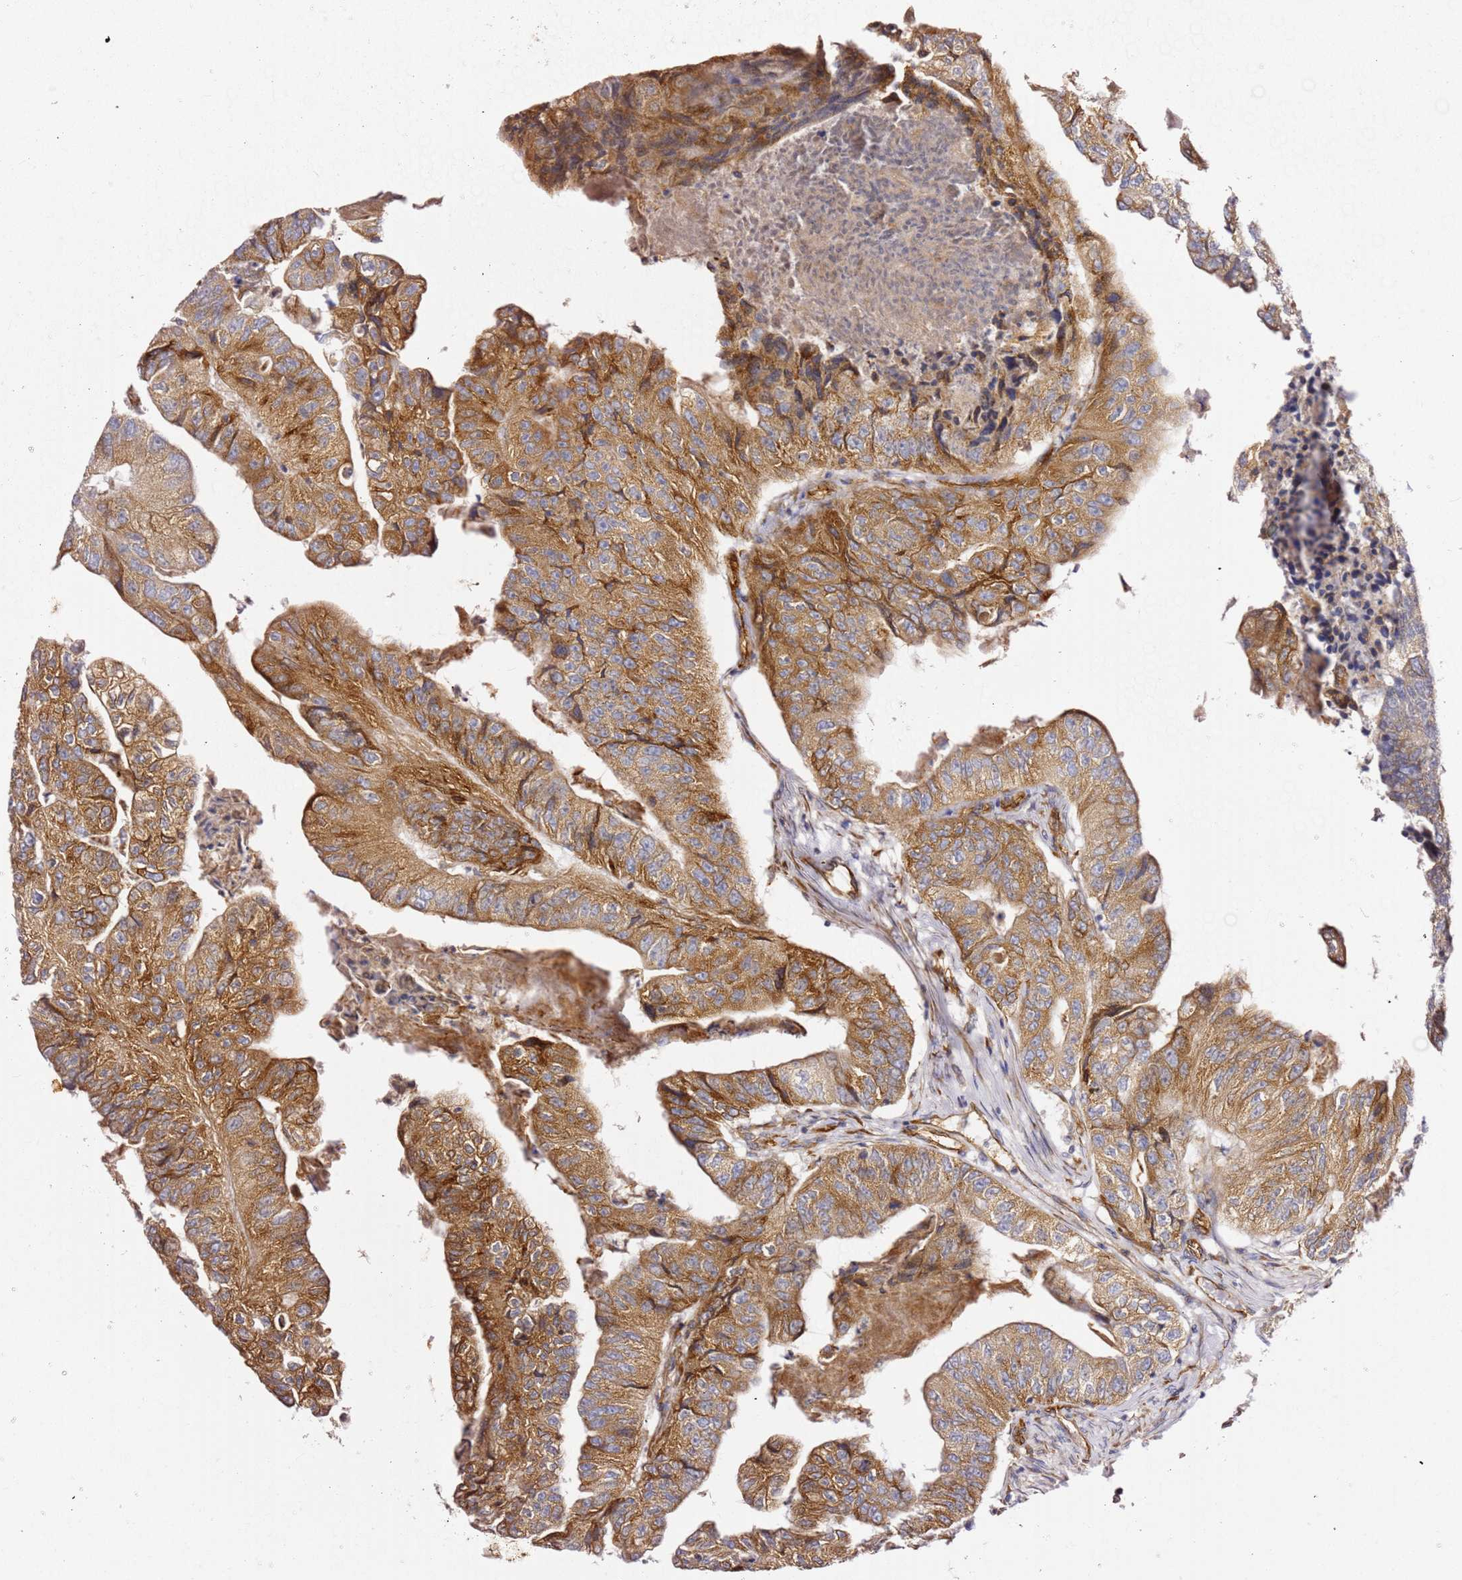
{"staining": {"intensity": "moderate", "quantity": ">75%", "location": "cytoplasmic/membranous"}, "tissue": "colorectal cancer", "cell_type": "Tumor cells", "image_type": "cancer", "snomed": [{"axis": "morphology", "description": "Adenocarcinoma, NOS"}, {"axis": "topography", "description": "Colon"}], "caption": "Colorectal adenocarcinoma was stained to show a protein in brown. There is medium levels of moderate cytoplasmic/membranous staining in about >75% of tumor cells. (DAB (3,3'-diaminobenzidine) IHC, brown staining for protein, blue staining for nuclei).", "gene": "KIF7", "patient": {"sex": "female", "age": 67}}